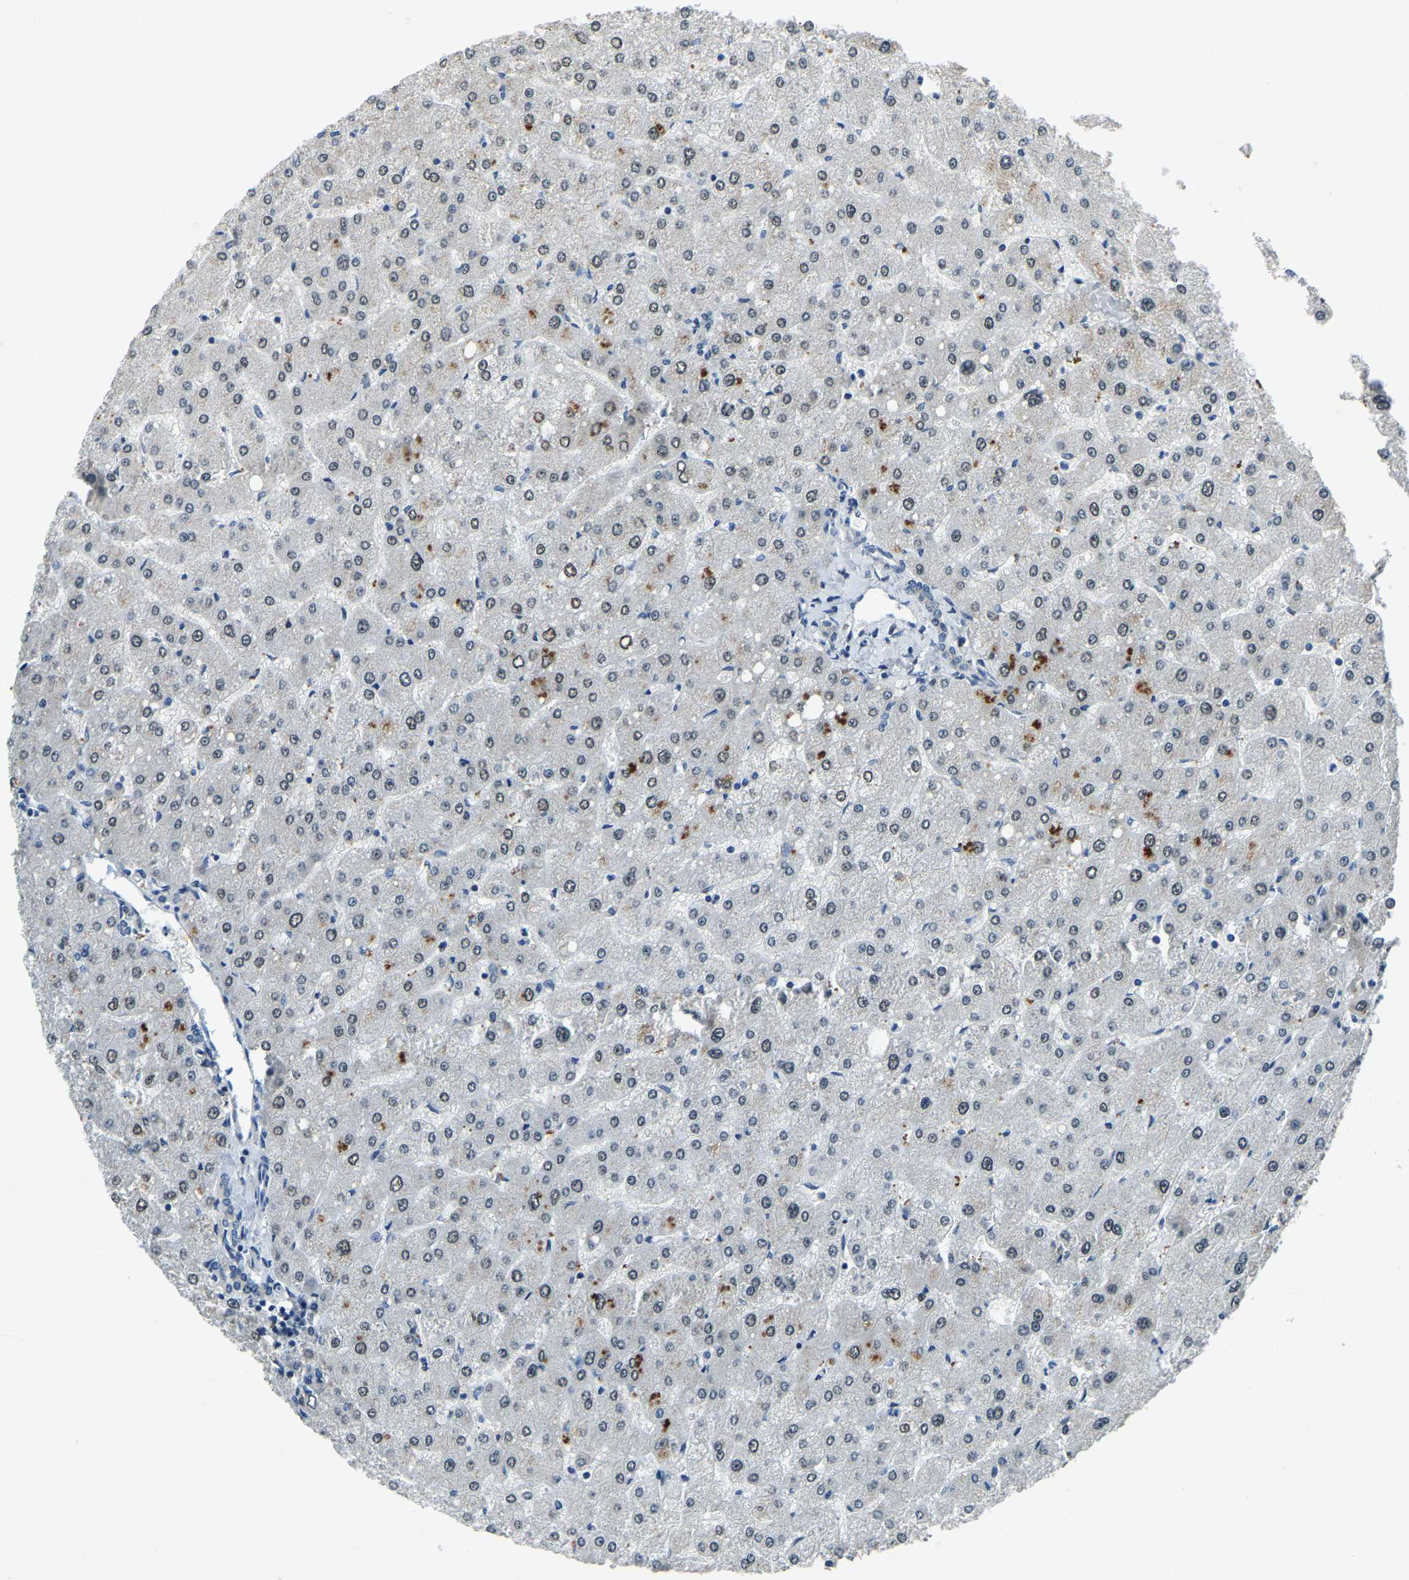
{"staining": {"intensity": "negative", "quantity": "none", "location": "none"}, "tissue": "liver", "cell_type": "Cholangiocytes", "image_type": "normal", "snomed": [{"axis": "morphology", "description": "Normal tissue, NOS"}, {"axis": "topography", "description": "Liver"}], "caption": "Immunohistochemistry (IHC) photomicrograph of benign liver: liver stained with DAB displays no significant protein expression in cholangiocytes. (DAB IHC, high magnification).", "gene": "ING2", "patient": {"sex": "male", "age": 55}}